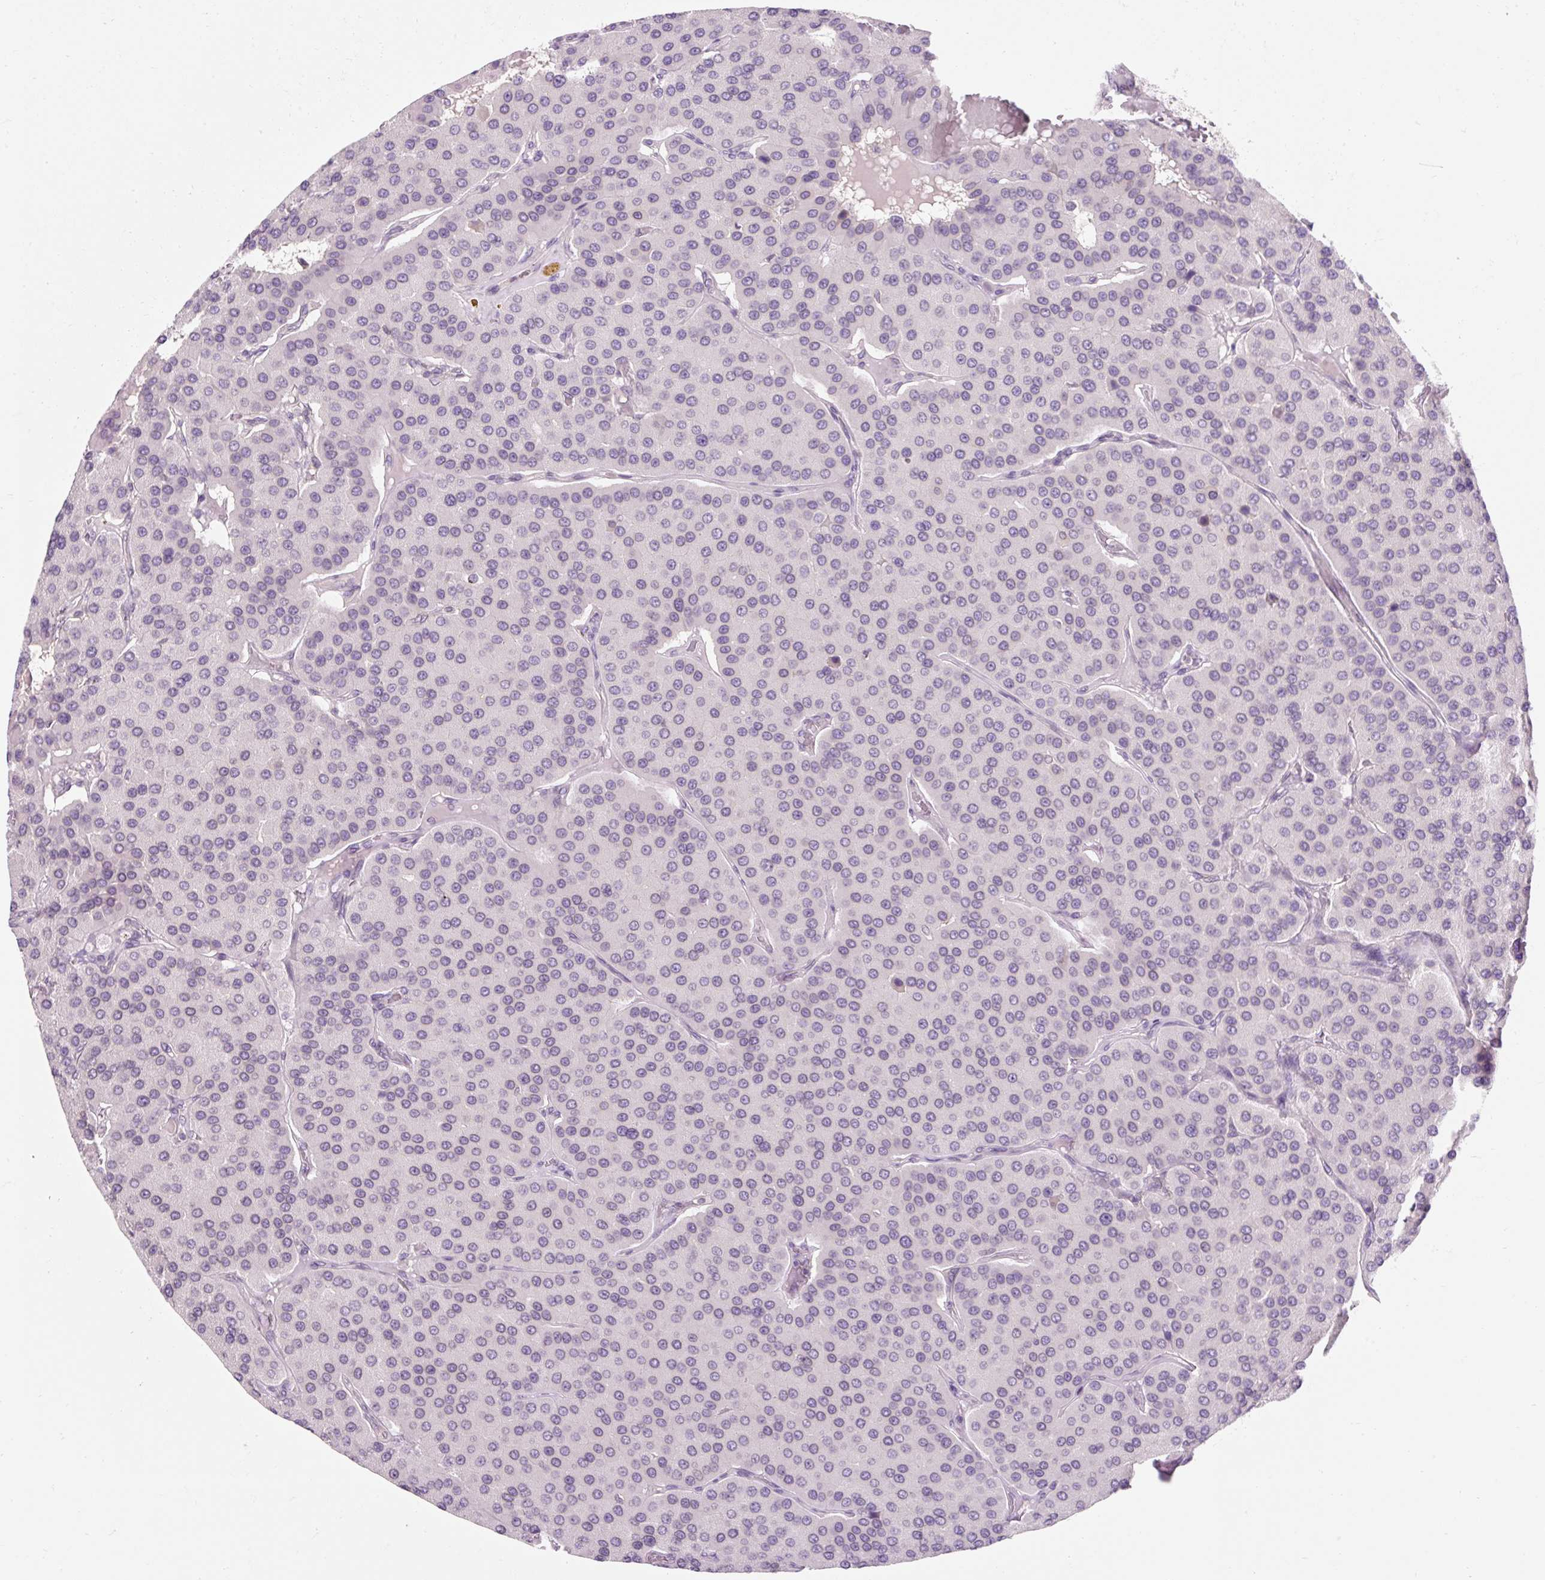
{"staining": {"intensity": "negative", "quantity": "none", "location": "none"}, "tissue": "parathyroid gland", "cell_type": "Glandular cells", "image_type": "normal", "snomed": [{"axis": "morphology", "description": "Normal tissue, NOS"}, {"axis": "morphology", "description": "Adenoma, NOS"}, {"axis": "topography", "description": "Parathyroid gland"}], "caption": "The histopathology image displays no staining of glandular cells in benign parathyroid gland. Nuclei are stained in blue.", "gene": "ZNF610", "patient": {"sex": "female", "age": 86}}